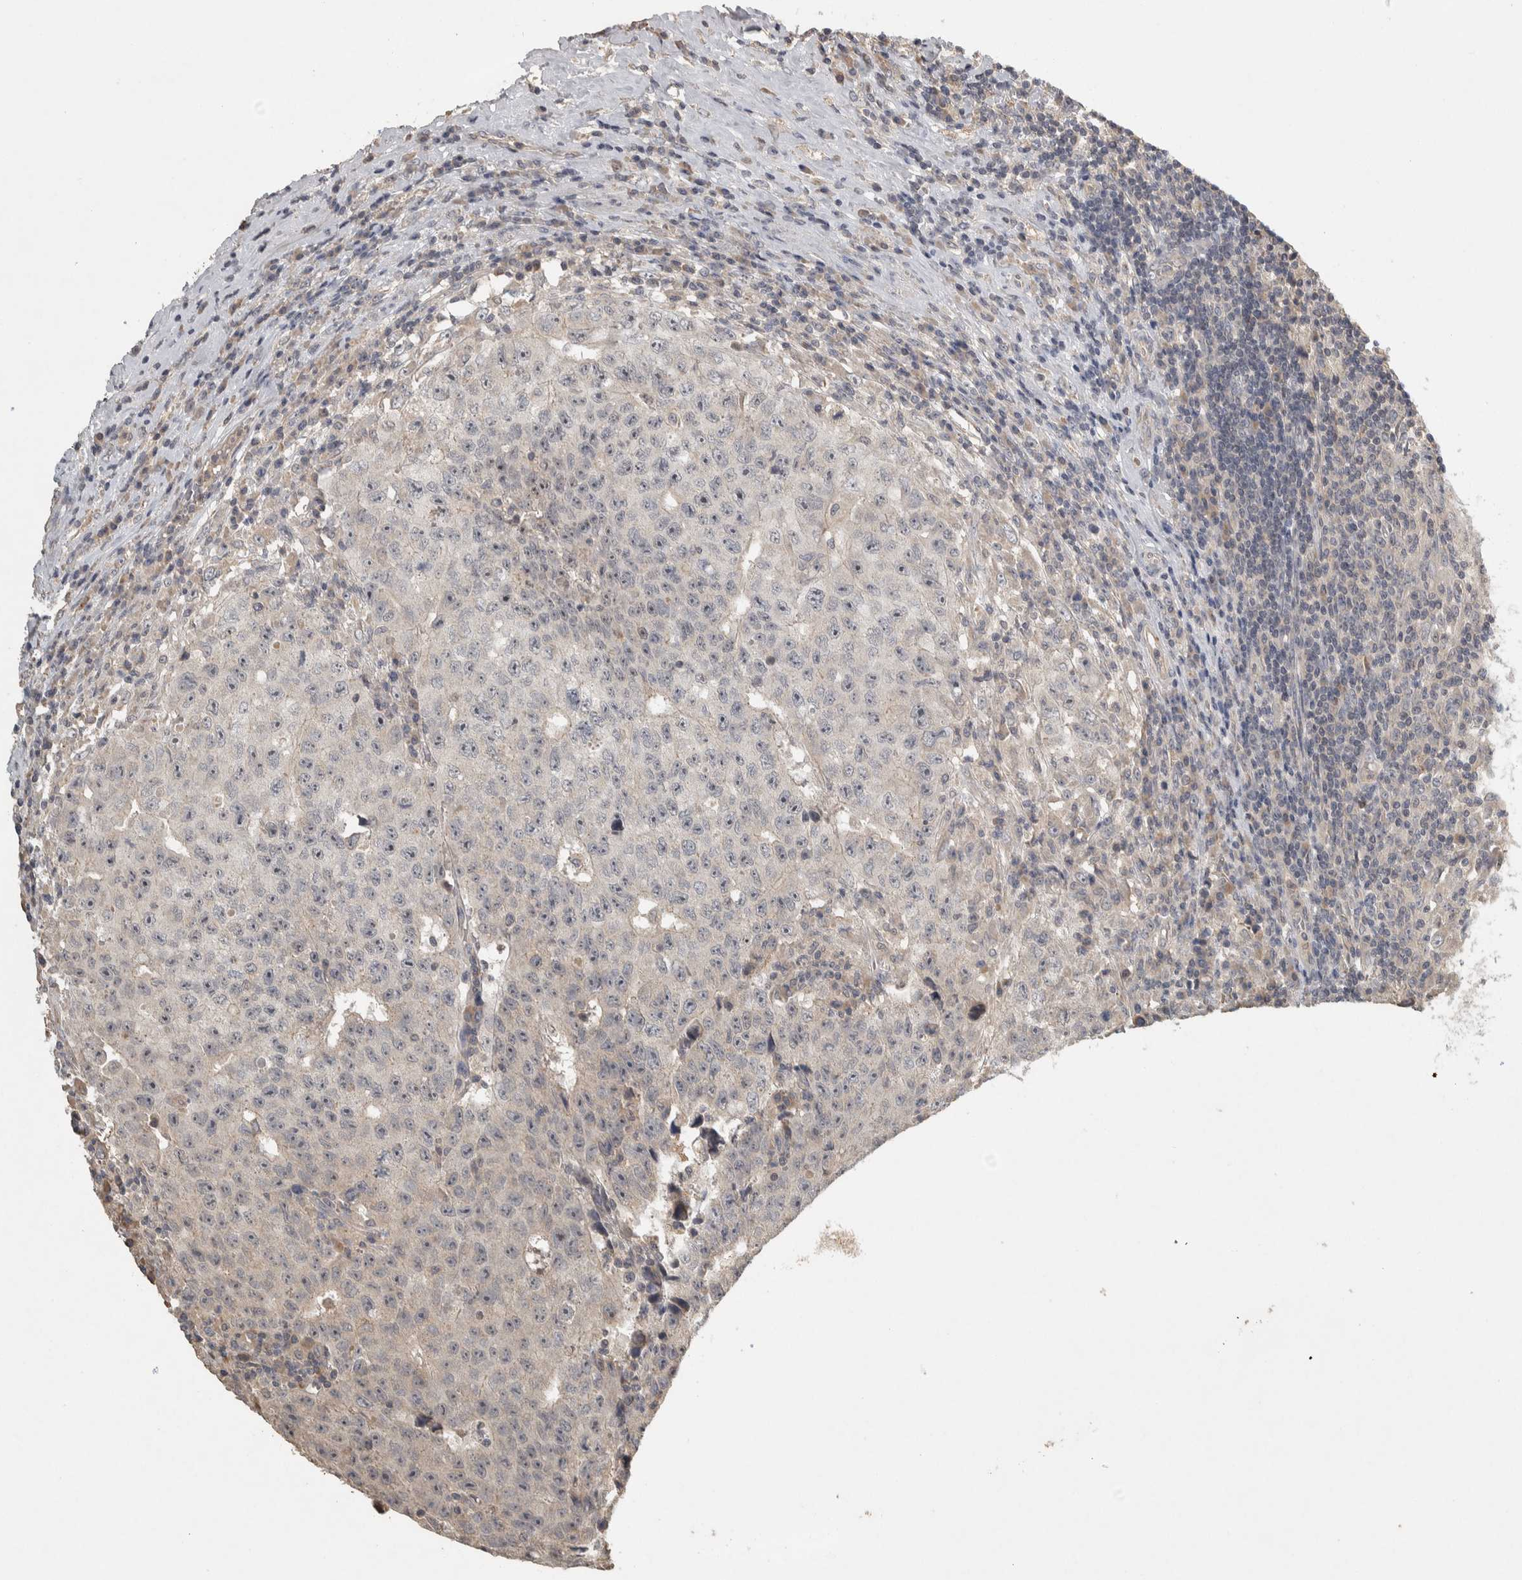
{"staining": {"intensity": "negative", "quantity": "none", "location": "none"}, "tissue": "testis cancer", "cell_type": "Tumor cells", "image_type": "cancer", "snomed": [{"axis": "morphology", "description": "Necrosis, NOS"}, {"axis": "morphology", "description": "Carcinoma, Embryonal, NOS"}, {"axis": "topography", "description": "Testis"}], "caption": "Tumor cells are negative for brown protein staining in testis embryonal carcinoma.", "gene": "EIF3H", "patient": {"sex": "male", "age": 19}}